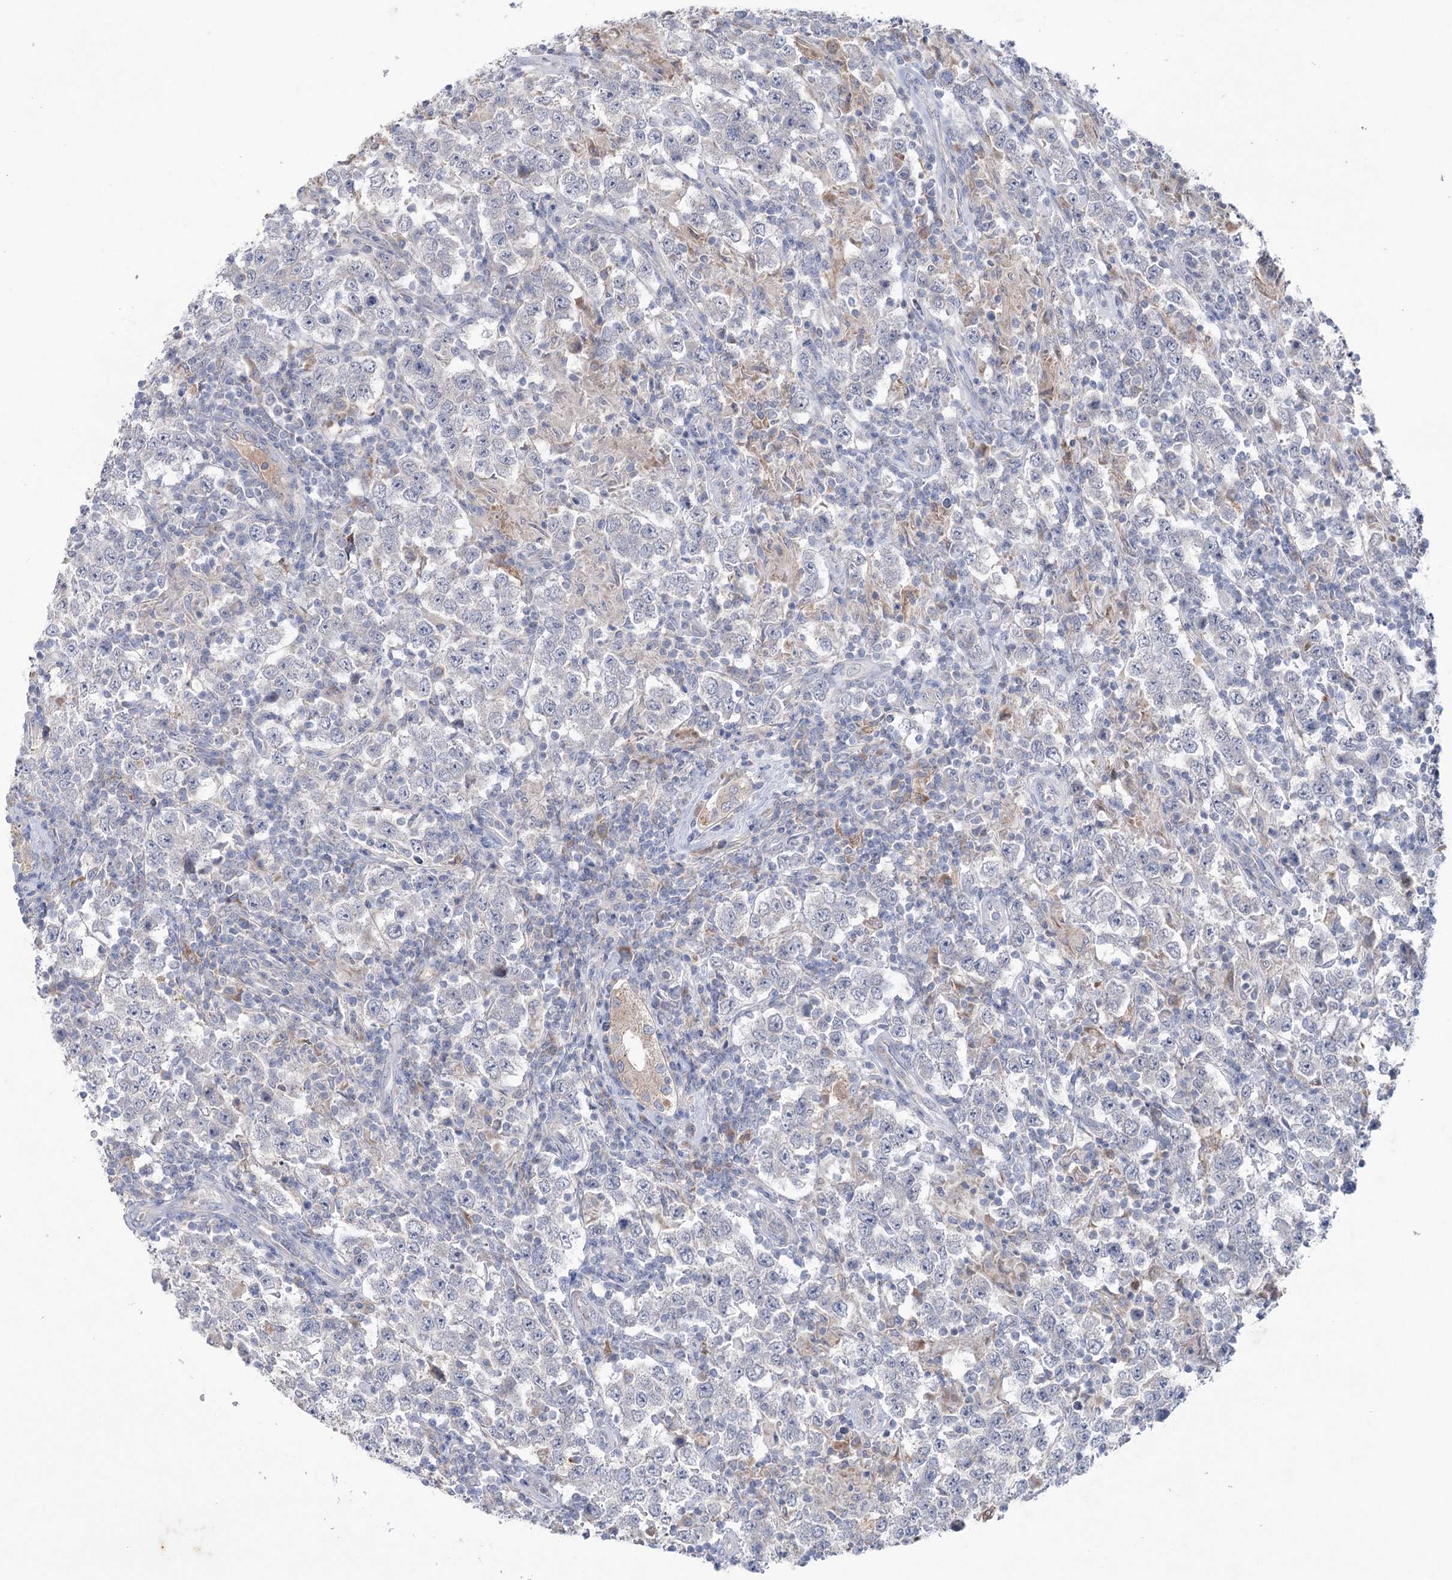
{"staining": {"intensity": "negative", "quantity": "none", "location": "none"}, "tissue": "testis cancer", "cell_type": "Tumor cells", "image_type": "cancer", "snomed": [{"axis": "morphology", "description": "Normal tissue, NOS"}, {"axis": "morphology", "description": "Urothelial carcinoma, High grade"}, {"axis": "morphology", "description": "Seminoma, NOS"}, {"axis": "morphology", "description": "Carcinoma, Embryonal, NOS"}, {"axis": "topography", "description": "Urinary bladder"}, {"axis": "topography", "description": "Testis"}], "caption": "Immunohistochemical staining of embryonal carcinoma (testis) reveals no significant positivity in tumor cells. The staining is performed using DAB (3,3'-diaminobenzidine) brown chromogen with nuclei counter-stained in using hematoxylin.", "gene": "MTCH2", "patient": {"sex": "male", "age": 41}}